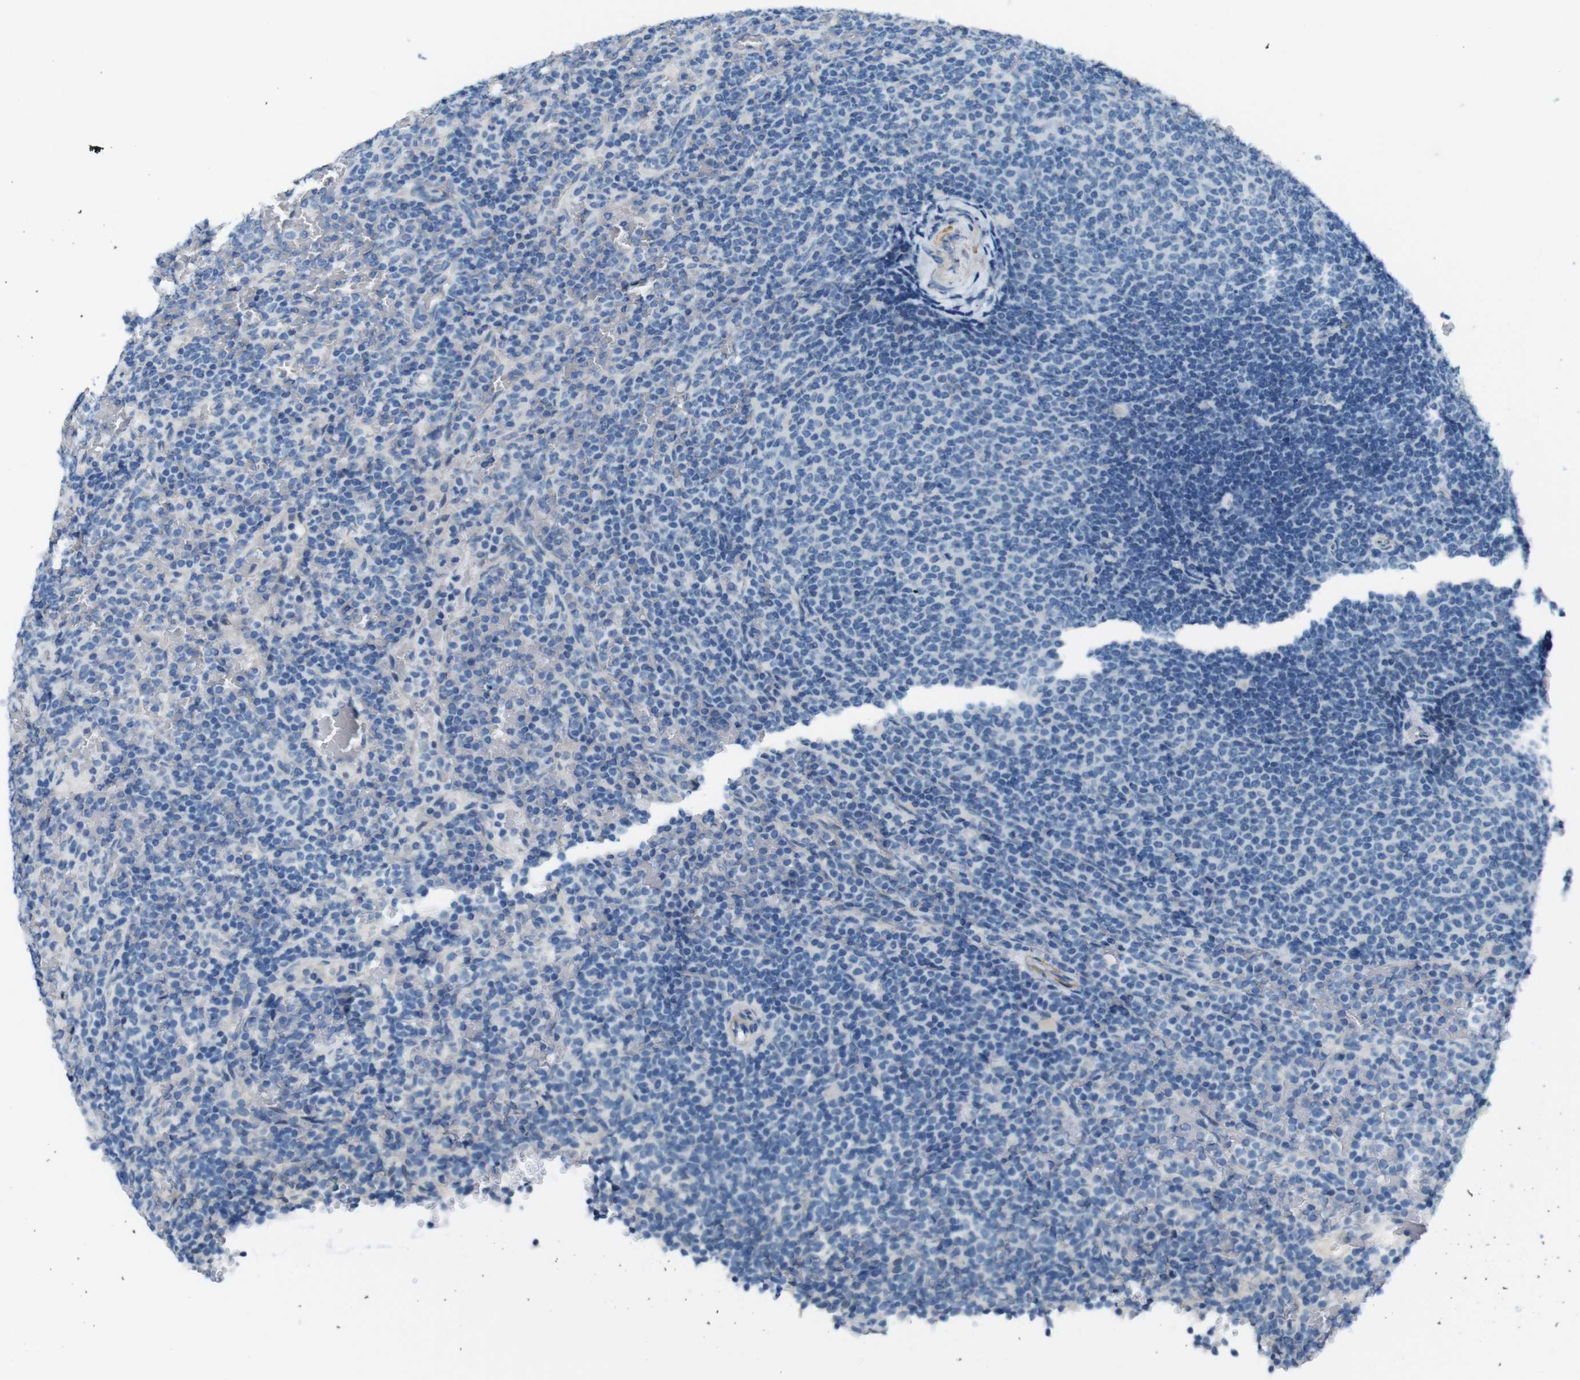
{"staining": {"intensity": "negative", "quantity": "none", "location": "none"}, "tissue": "lymphoma", "cell_type": "Tumor cells", "image_type": "cancer", "snomed": [{"axis": "morphology", "description": "Malignant lymphoma, non-Hodgkin's type, Low grade"}, {"axis": "topography", "description": "Spleen"}], "caption": "Human lymphoma stained for a protein using immunohistochemistry (IHC) exhibits no positivity in tumor cells.", "gene": "HRH2", "patient": {"sex": "female", "age": 77}}